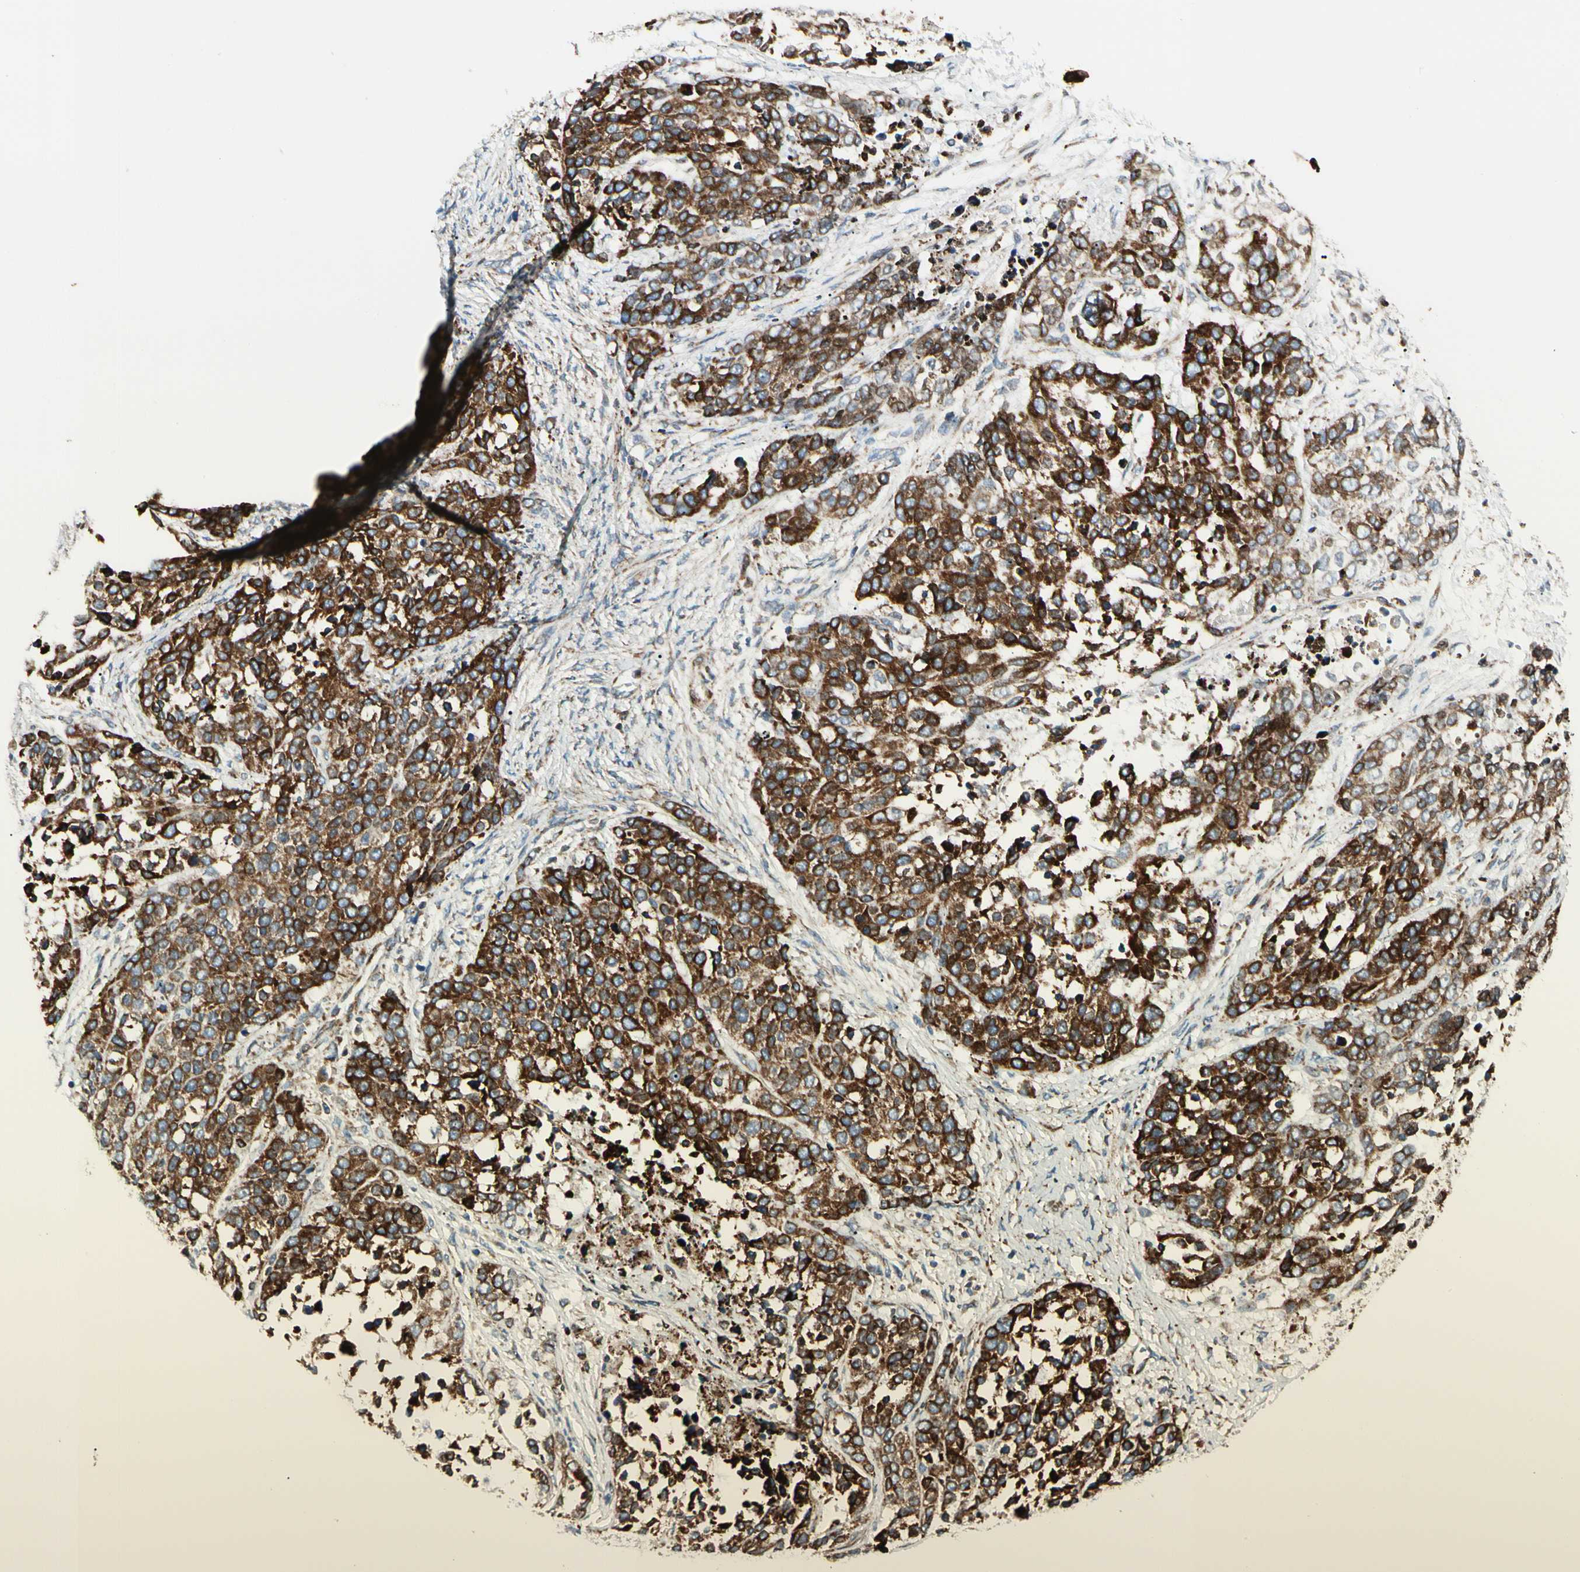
{"staining": {"intensity": "strong", "quantity": ">75%", "location": "cytoplasmic/membranous"}, "tissue": "ovarian cancer", "cell_type": "Tumor cells", "image_type": "cancer", "snomed": [{"axis": "morphology", "description": "Cystadenocarcinoma, serous, NOS"}, {"axis": "topography", "description": "Ovary"}], "caption": "High-power microscopy captured an immunohistochemistry photomicrograph of serous cystadenocarcinoma (ovarian), revealing strong cytoplasmic/membranous staining in approximately >75% of tumor cells.", "gene": "MRPL9", "patient": {"sex": "female", "age": 44}}